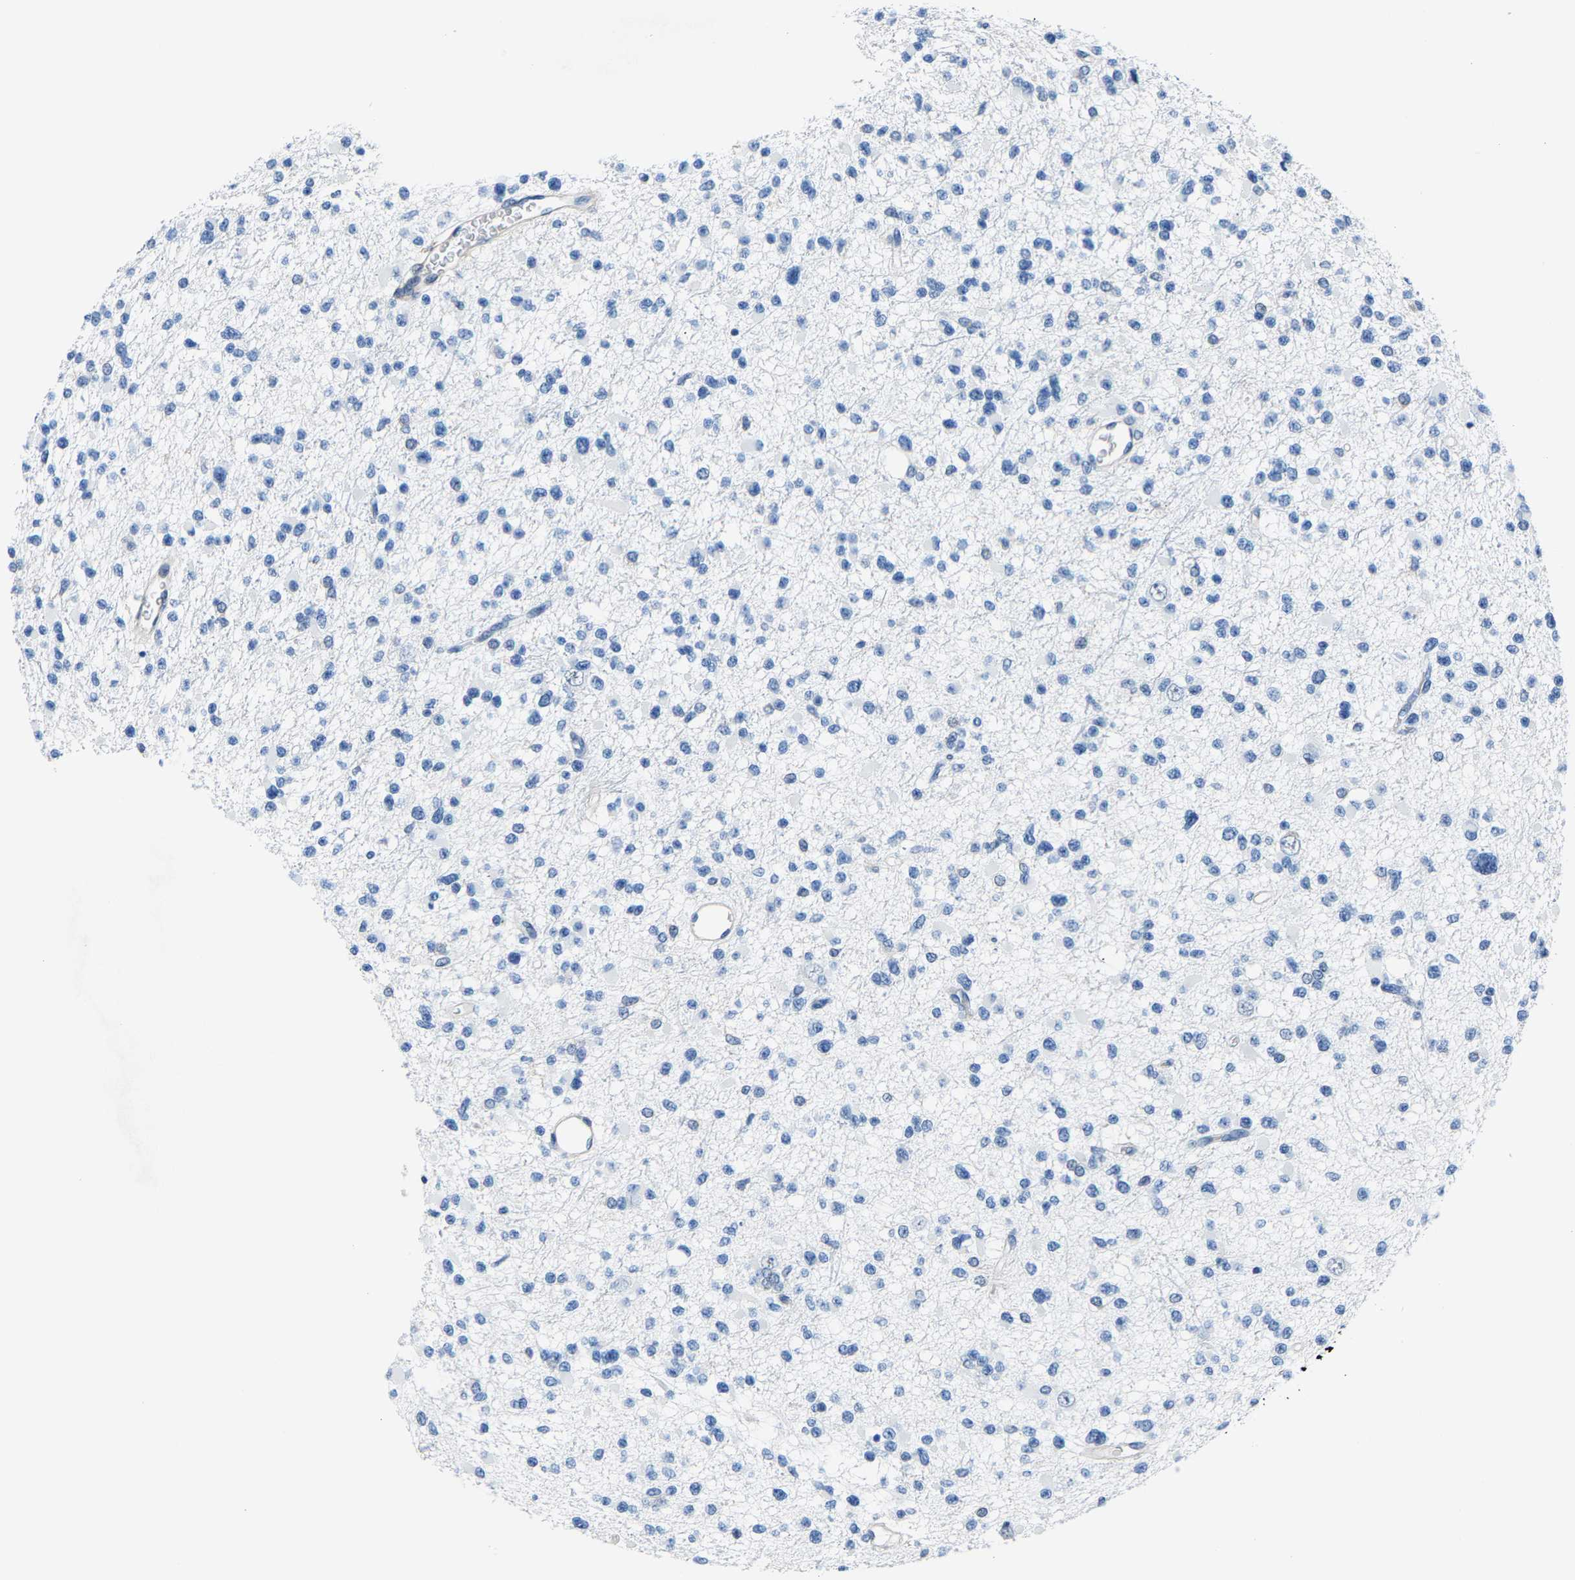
{"staining": {"intensity": "negative", "quantity": "none", "location": "none"}, "tissue": "glioma", "cell_type": "Tumor cells", "image_type": "cancer", "snomed": [{"axis": "morphology", "description": "Glioma, malignant, Low grade"}, {"axis": "topography", "description": "Brain"}], "caption": "Tumor cells are negative for protein expression in human malignant low-grade glioma. The staining was performed using DAB to visualize the protein expression in brown, while the nuclei were stained in blue with hematoxylin (Magnification: 20x).", "gene": "SSH3", "patient": {"sex": "female", "age": 22}}